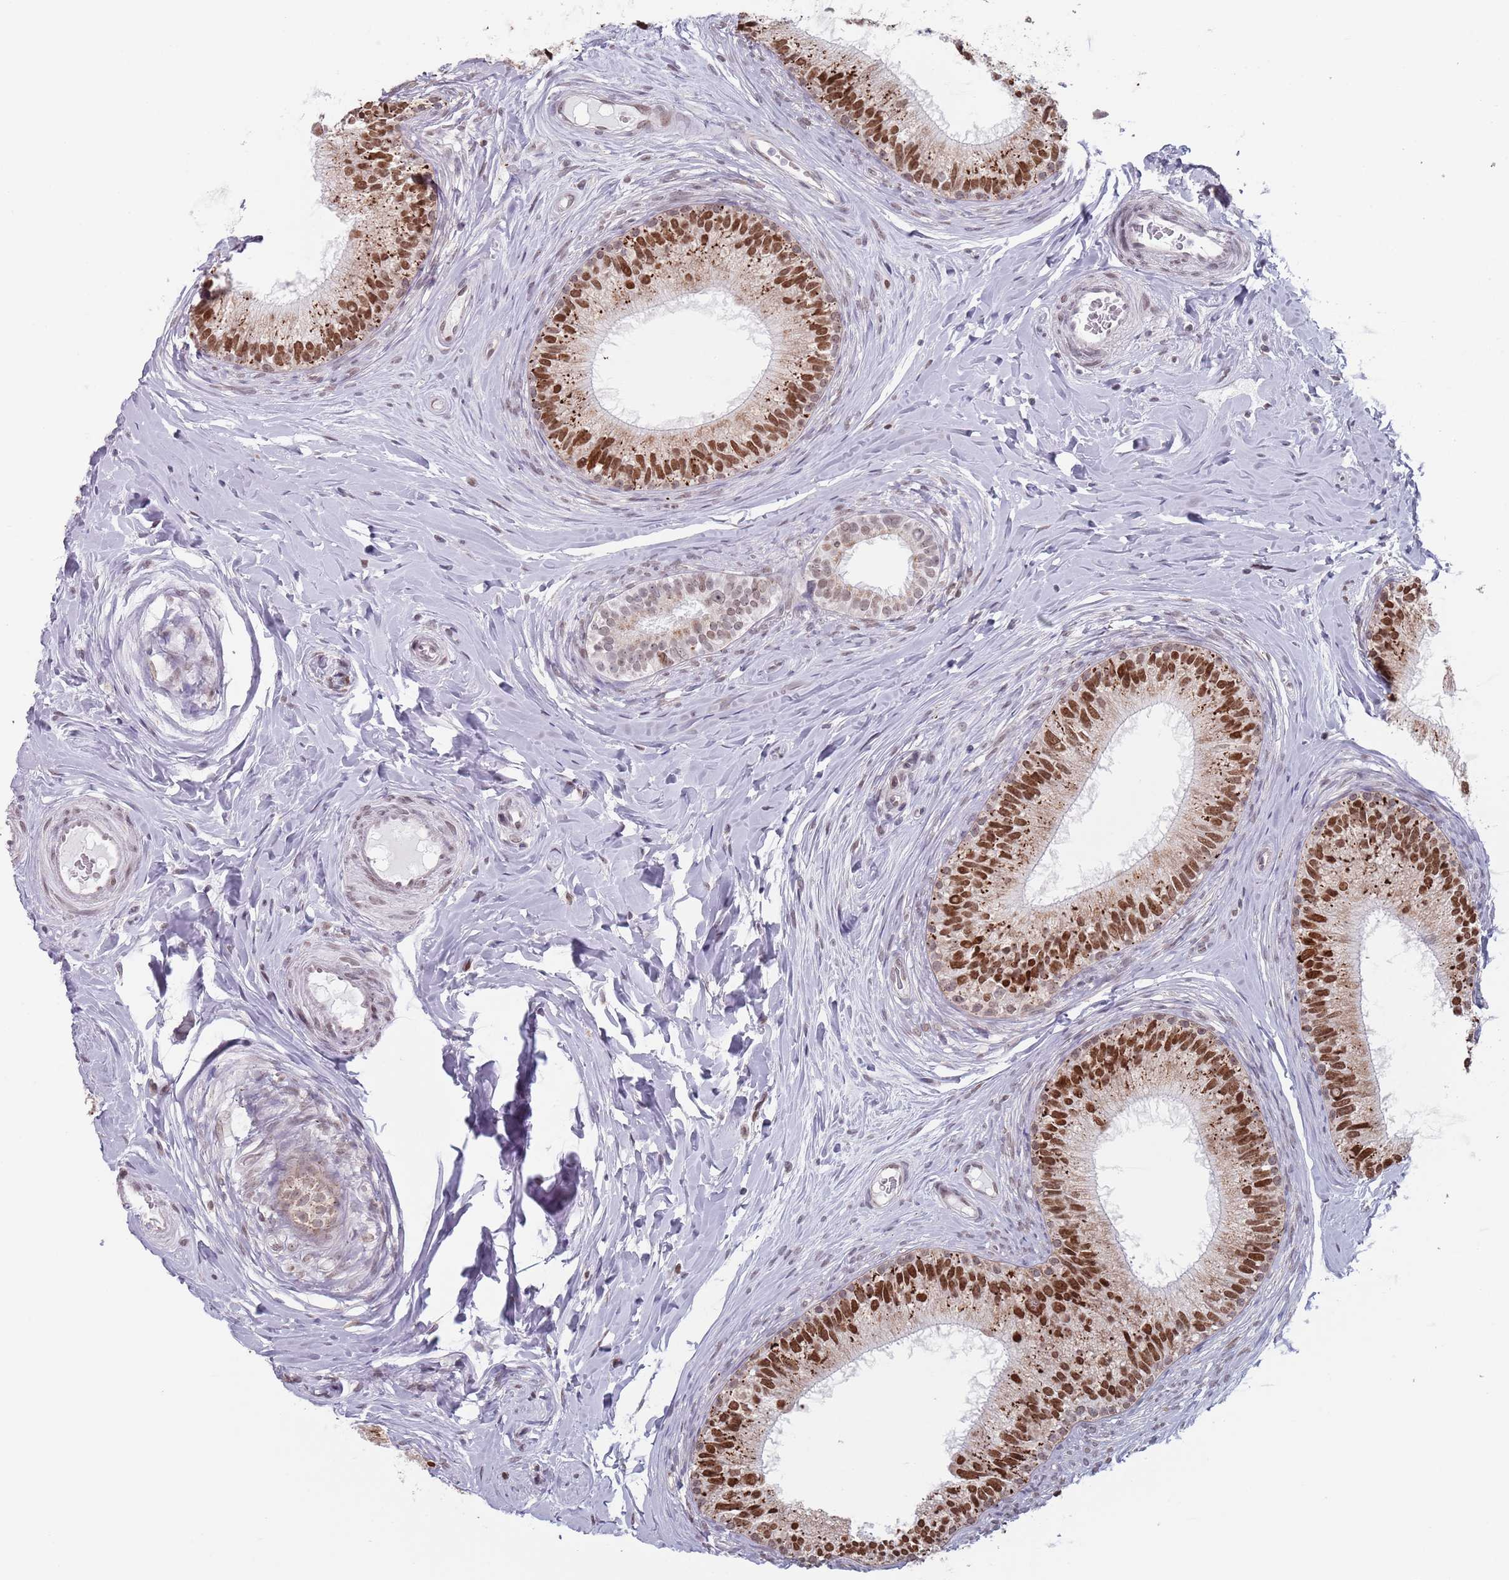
{"staining": {"intensity": "strong", "quantity": "25%-75%", "location": "nuclear"}, "tissue": "epididymis", "cell_type": "Glandular cells", "image_type": "normal", "snomed": [{"axis": "morphology", "description": "Normal tissue, NOS"}, {"axis": "topography", "description": "Epididymis"}], "caption": "This image exhibits normal epididymis stained with immunohistochemistry to label a protein in brown. The nuclear of glandular cells show strong positivity for the protein. Nuclei are counter-stained blue.", "gene": "MFSD12", "patient": {"sex": "male", "age": 33}}